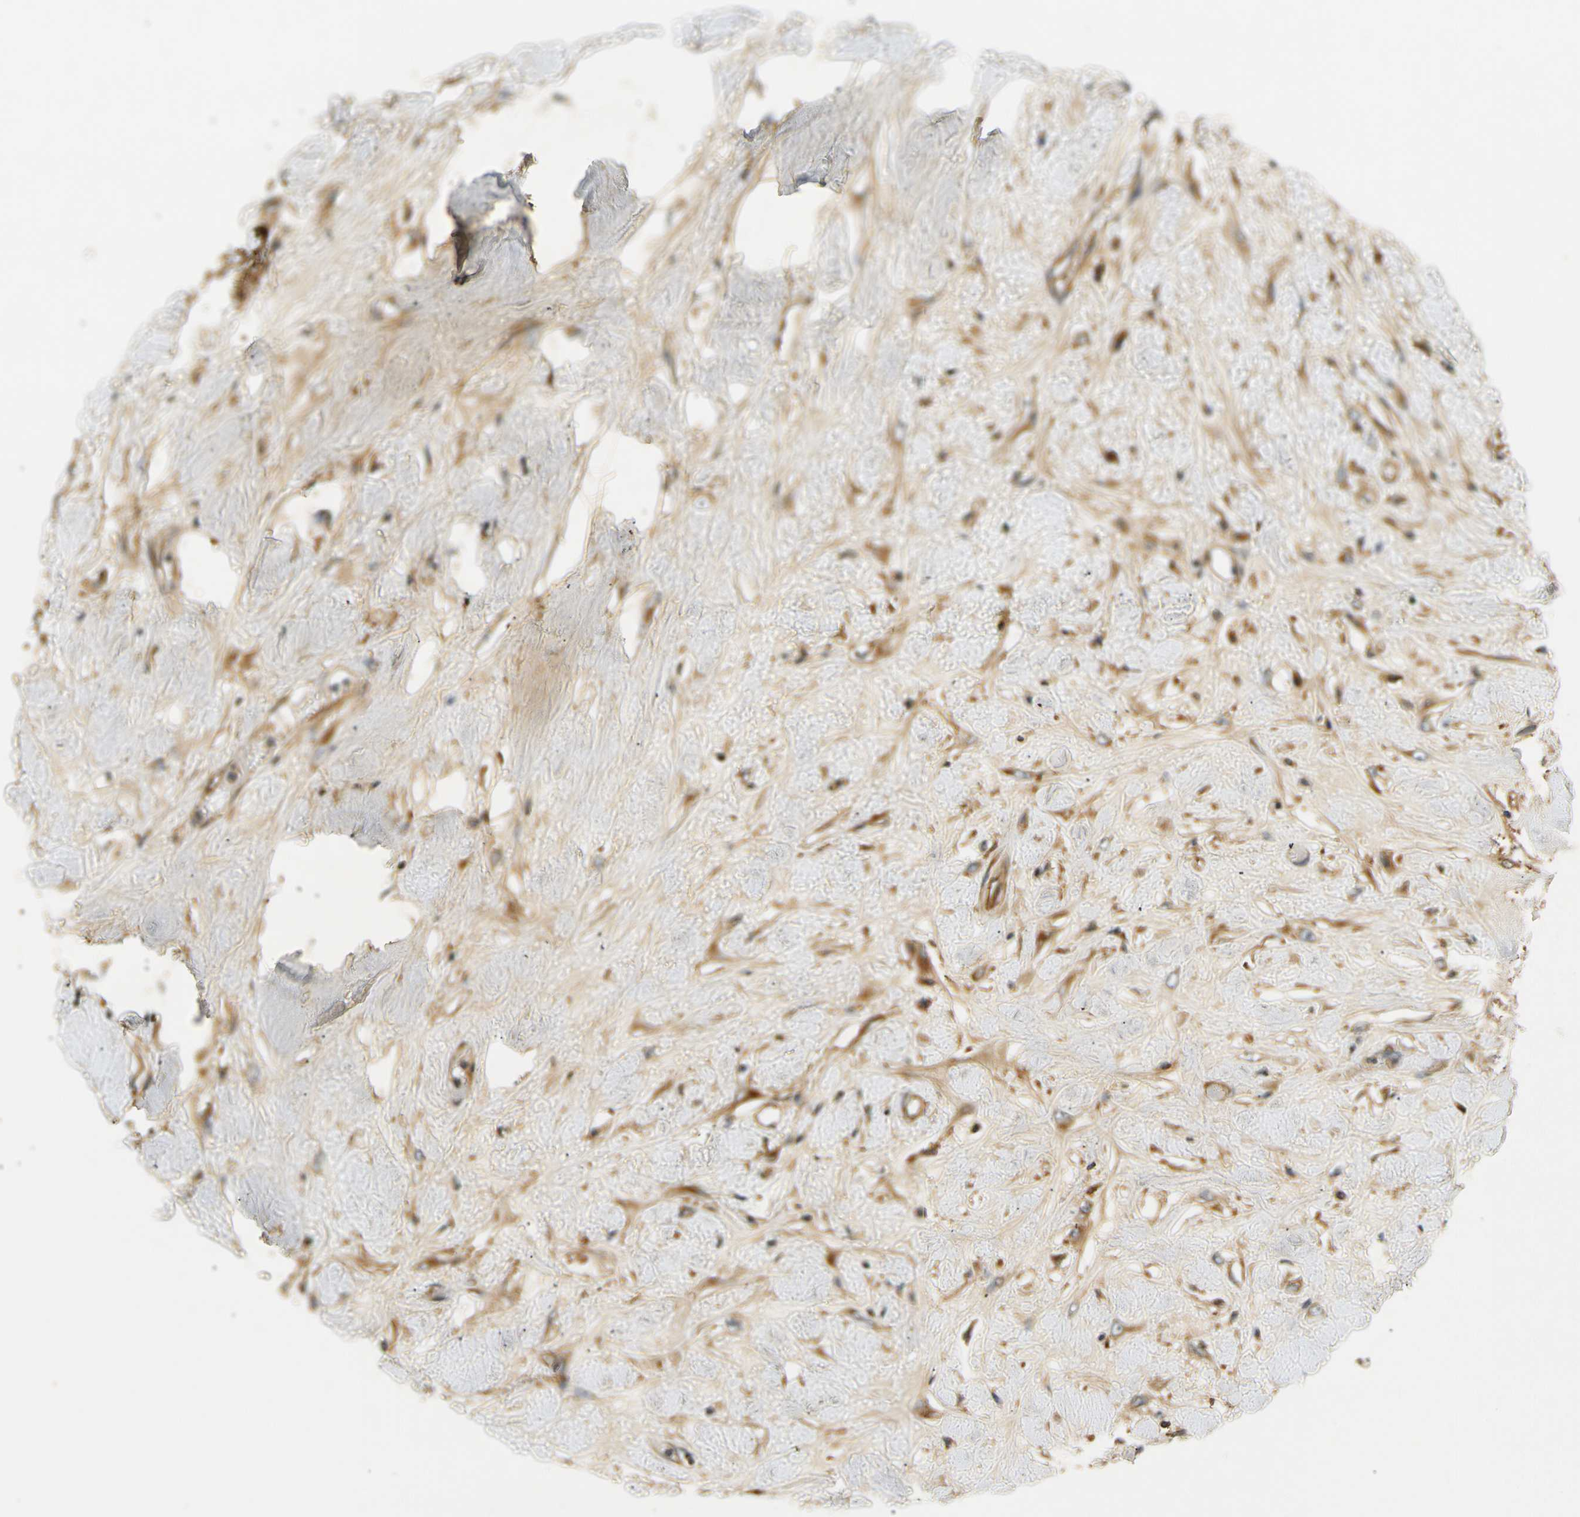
{"staining": {"intensity": "moderate", "quantity": ">75%", "location": "cytoplasmic/membranous"}, "tissue": "colorectal cancer", "cell_type": "Tumor cells", "image_type": "cancer", "snomed": [{"axis": "morphology", "description": "Adenocarcinoma, NOS"}, {"axis": "topography", "description": "Rectum"}], "caption": "Approximately >75% of tumor cells in adenocarcinoma (colorectal) exhibit moderate cytoplasmic/membranous protein positivity as visualized by brown immunohistochemical staining.", "gene": "LRCH3", "patient": {"sex": "male", "age": 55}}